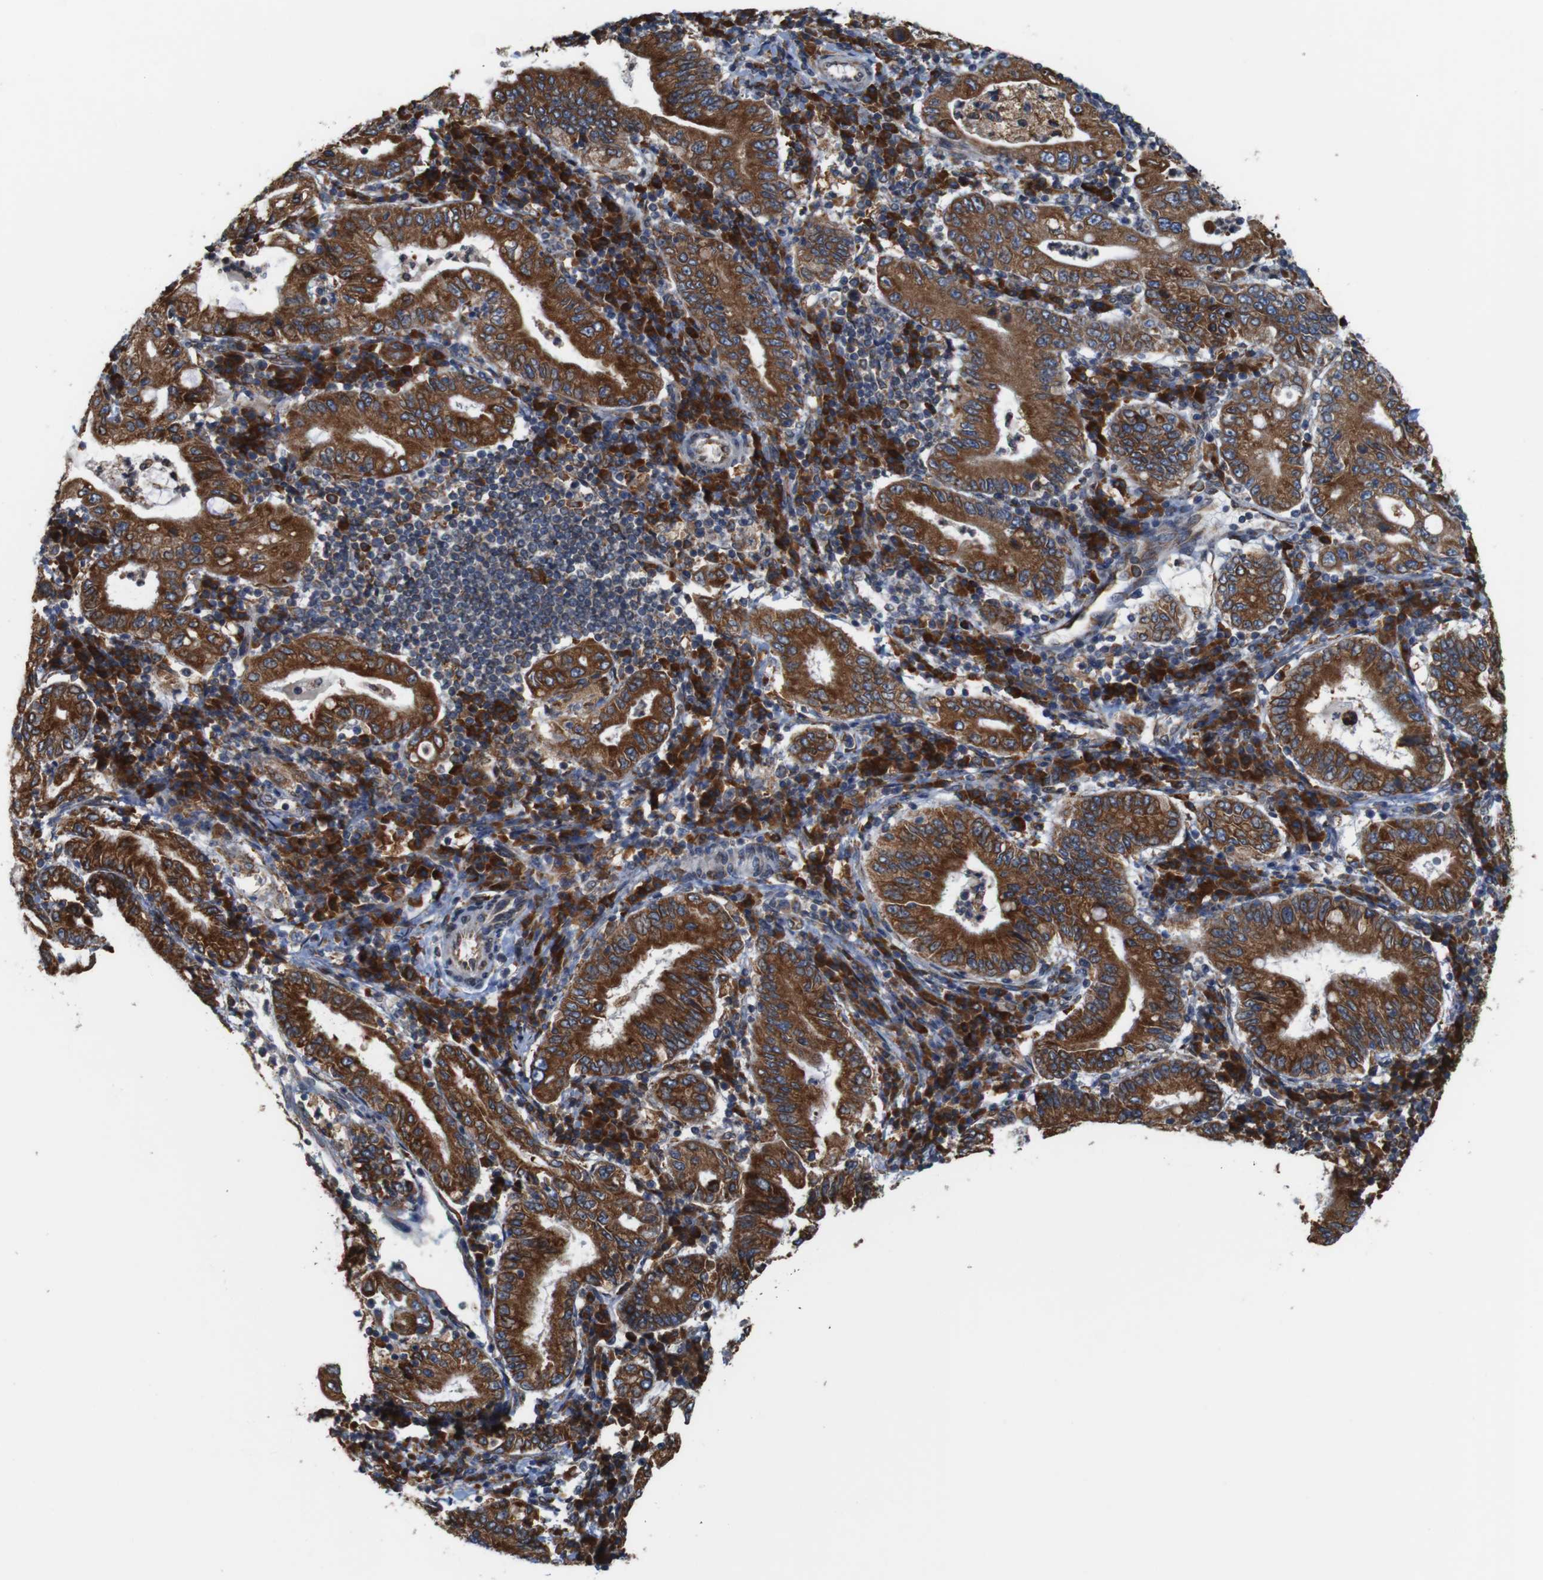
{"staining": {"intensity": "strong", "quantity": ">75%", "location": "cytoplasmic/membranous"}, "tissue": "stomach cancer", "cell_type": "Tumor cells", "image_type": "cancer", "snomed": [{"axis": "morphology", "description": "Normal tissue, NOS"}, {"axis": "morphology", "description": "Adenocarcinoma, NOS"}, {"axis": "topography", "description": "Esophagus"}, {"axis": "topography", "description": "Stomach, upper"}, {"axis": "topography", "description": "Peripheral nerve tissue"}], "caption": "The immunohistochemical stain shows strong cytoplasmic/membranous staining in tumor cells of stomach cancer tissue.", "gene": "UGGT1", "patient": {"sex": "male", "age": 62}}